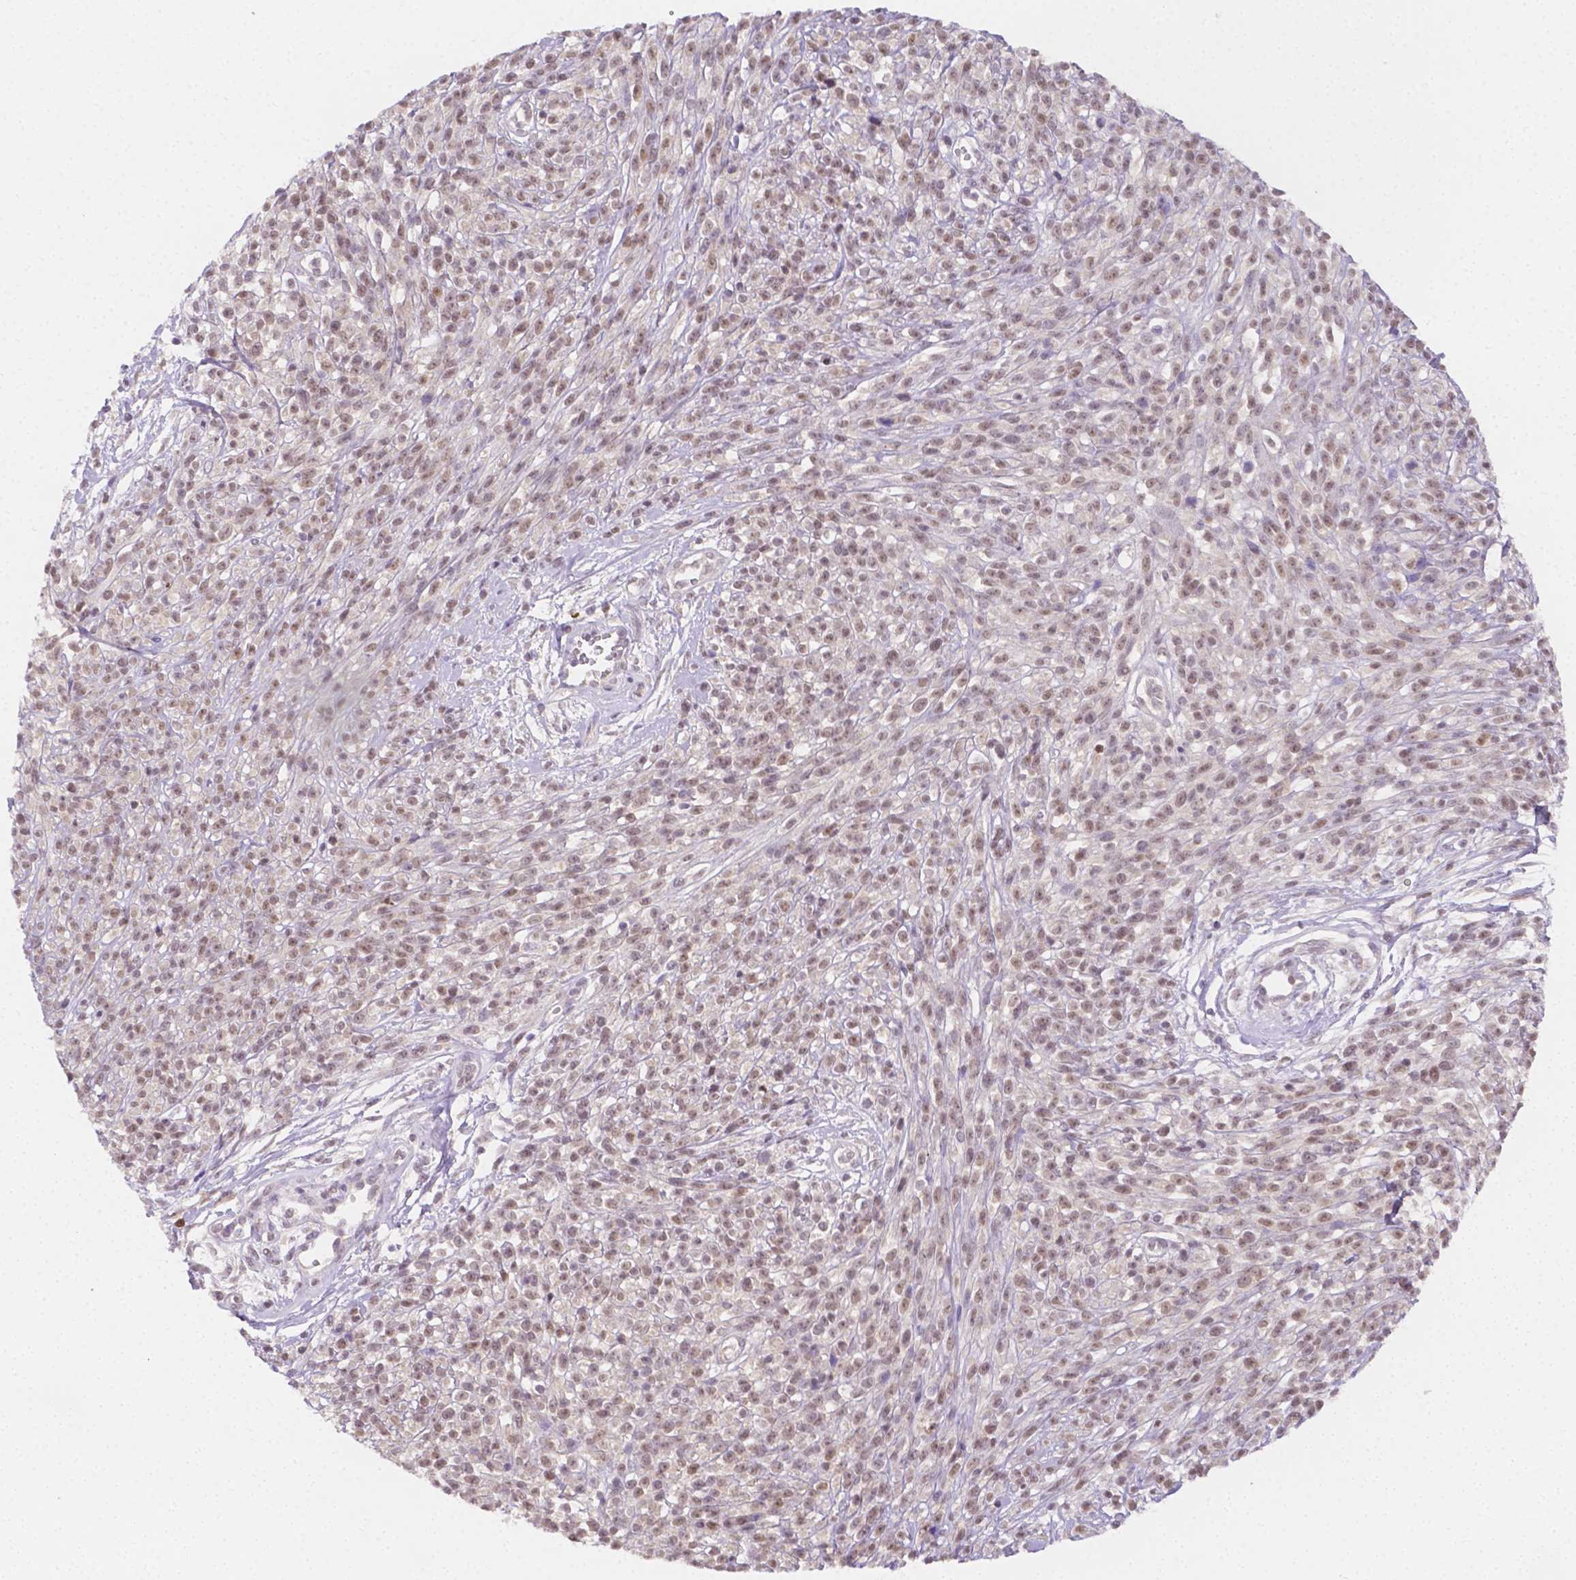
{"staining": {"intensity": "weak", "quantity": "25%-75%", "location": "cytoplasmic/membranous"}, "tissue": "melanoma", "cell_type": "Tumor cells", "image_type": "cancer", "snomed": [{"axis": "morphology", "description": "Malignant melanoma, NOS"}, {"axis": "topography", "description": "Skin"}, {"axis": "topography", "description": "Skin of trunk"}], "caption": "A high-resolution image shows IHC staining of malignant melanoma, which displays weak cytoplasmic/membranous expression in about 25%-75% of tumor cells. (DAB (3,3'-diaminobenzidine) = brown stain, brightfield microscopy at high magnification).", "gene": "SGTB", "patient": {"sex": "male", "age": 74}}